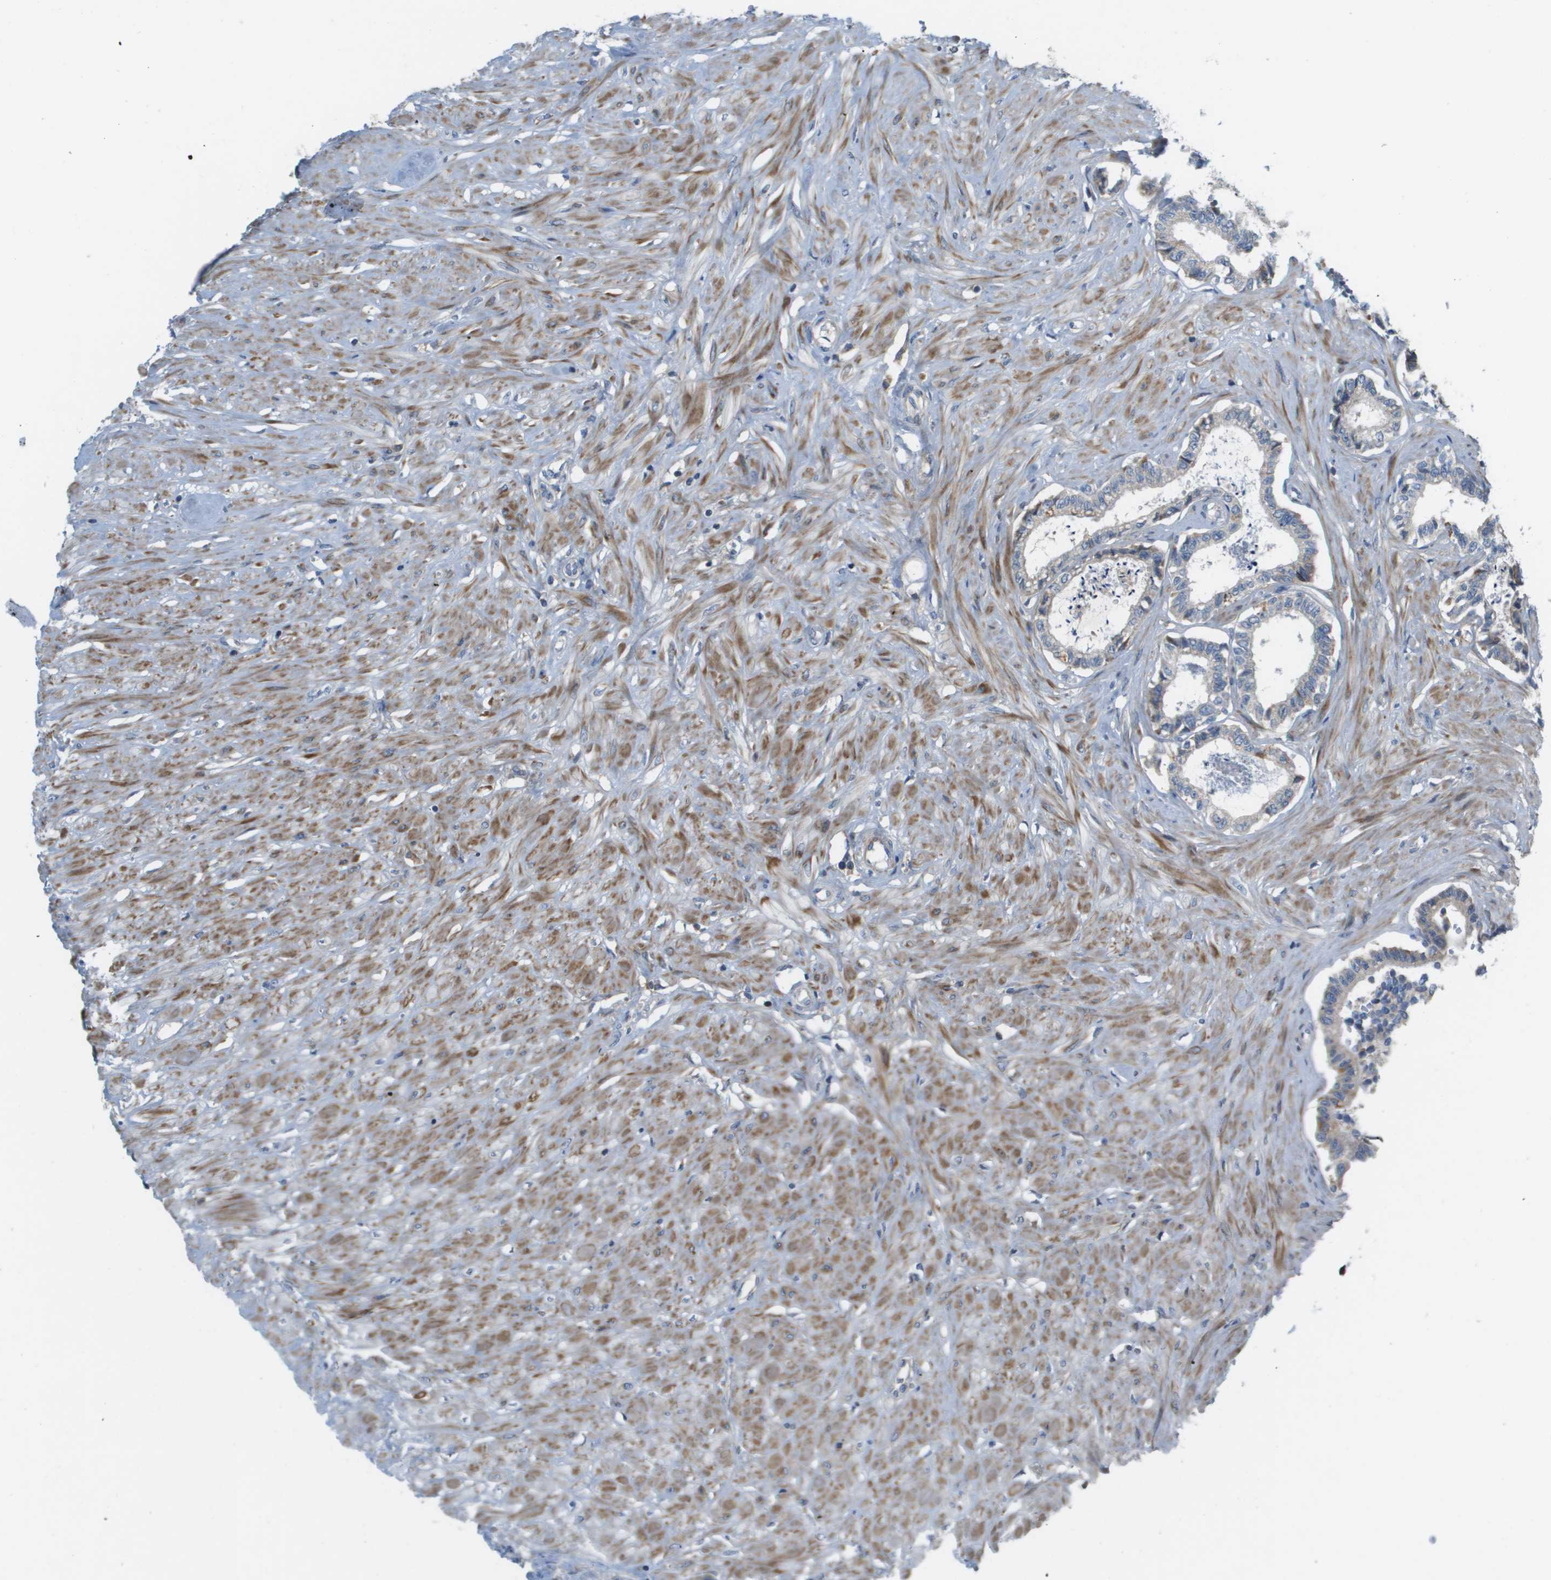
{"staining": {"intensity": "moderate", "quantity": "25%-75%", "location": "cytoplasmic/membranous"}, "tissue": "seminal vesicle", "cell_type": "Glandular cells", "image_type": "normal", "snomed": [{"axis": "morphology", "description": "Normal tissue, NOS"}, {"axis": "morphology", "description": "Adenocarcinoma, High grade"}, {"axis": "topography", "description": "Prostate"}, {"axis": "topography", "description": "Seminal veicle"}], "caption": "Protein staining by IHC displays moderate cytoplasmic/membranous staining in about 25%-75% of glandular cells in benign seminal vesicle.", "gene": "GALNT6", "patient": {"sex": "male", "age": 55}}